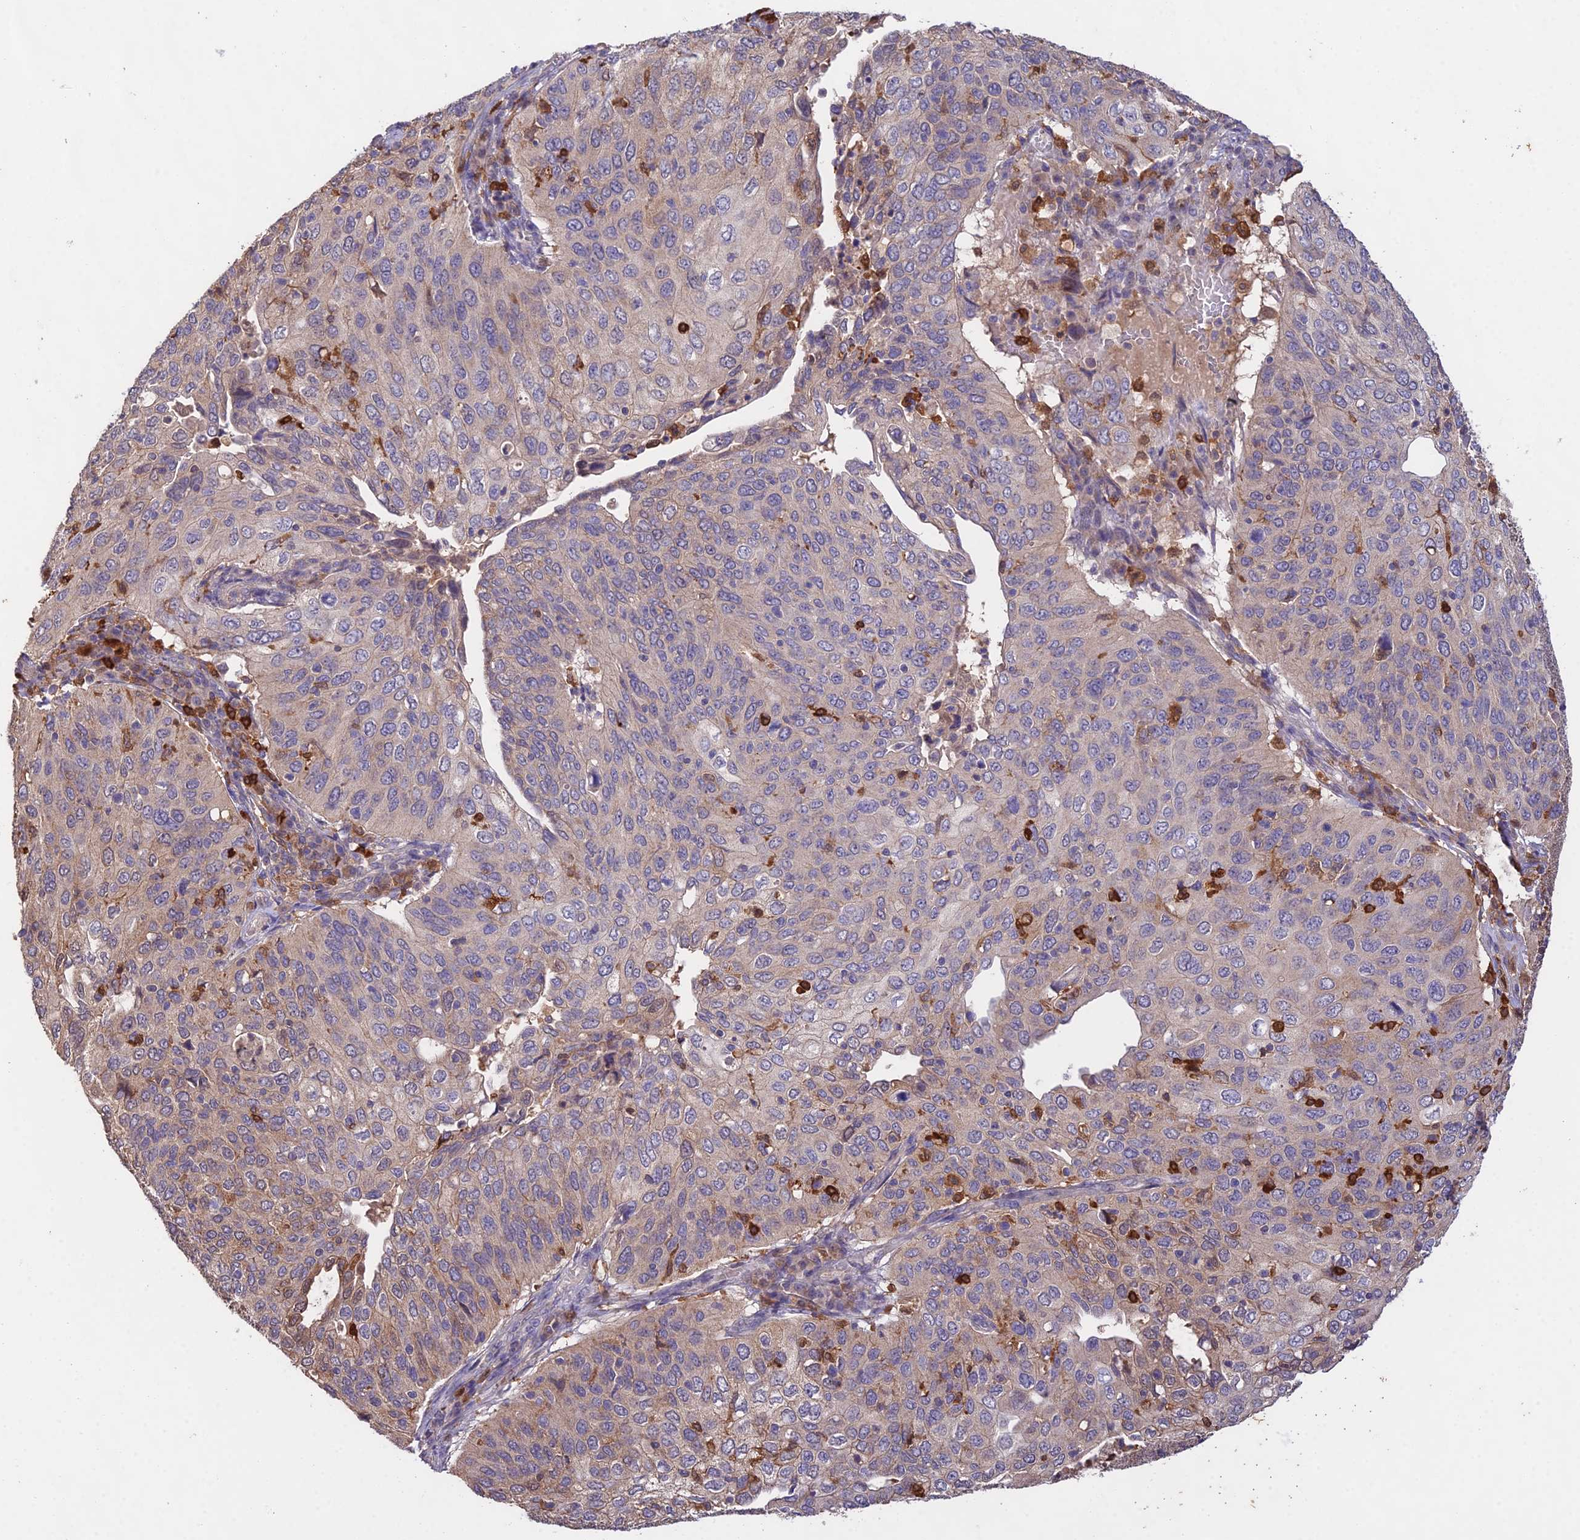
{"staining": {"intensity": "weak", "quantity": "<25%", "location": "cytoplasmic/membranous"}, "tissue": "cervical cancer", "cell_type": "Tumor cells", "image_type": "cancer", "snomed": [{"axis": "morphology", "description": "Squamous cell carcinoma, NOS"}, {"axis": "topography", "description": "Cervix"}], "caption": "Tumor cells are negative for brown protein staining in cervical cancer (squamous cell carcinoma).", "gene": "FBP1", "patient": {"sex": "female", "age": 36}}